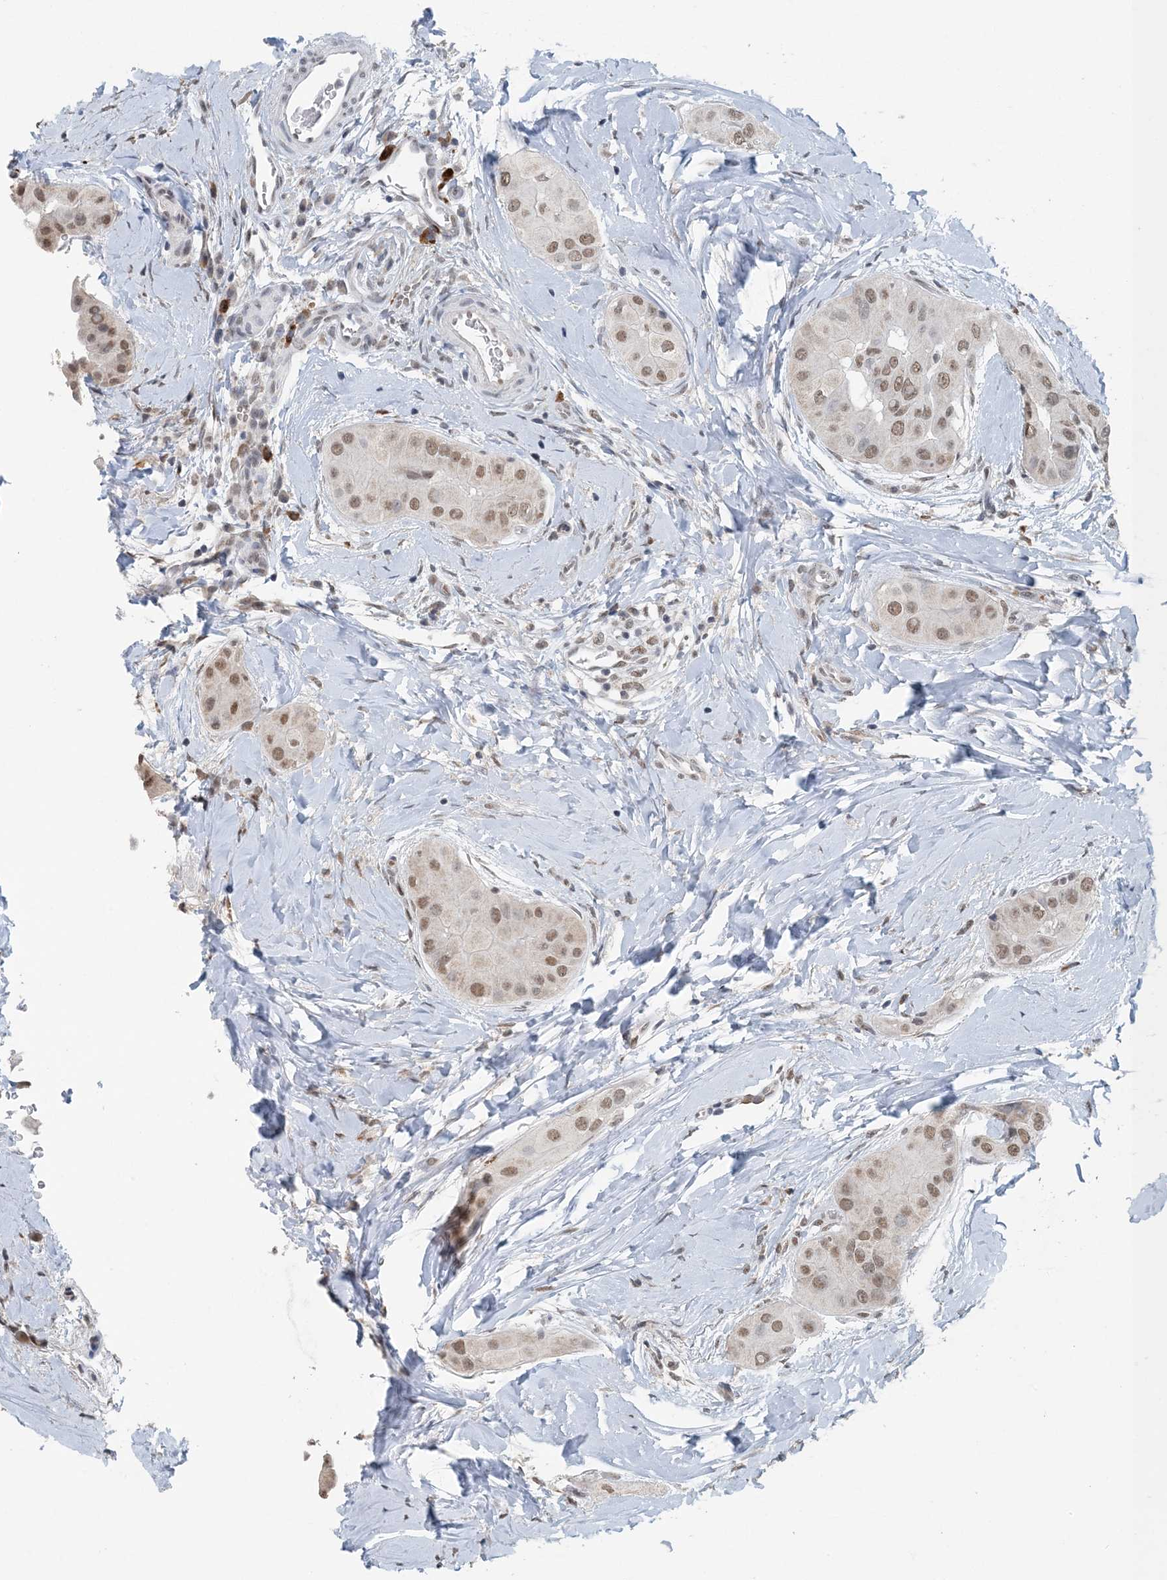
{"staining": {"intensity": "moderate", "quantity": ">75%", "location": "nuclear"}, "tissue": "thyroid cancer", "cell_type": "Tumor cells", "image_type": "cancer", "snomed": [{"axis": "morphology", "description": "Papillary adenocarcinoma, NOS"}, {"axis": "topography", "description": "Thyroid gland"}], "caption": "Immunohistochemical staining of human thyroid papillary adenocarcinoma reveals medium levels of moderate nuclear protein expression in about >75% of tumor cells. The protein of interest is stained brown, and the nuclei are stained in blue (DAB IHC with brightfield microscopy, high magnification).", "gene": "MBD2", "patient": {"sex": "male", "age": 33}}